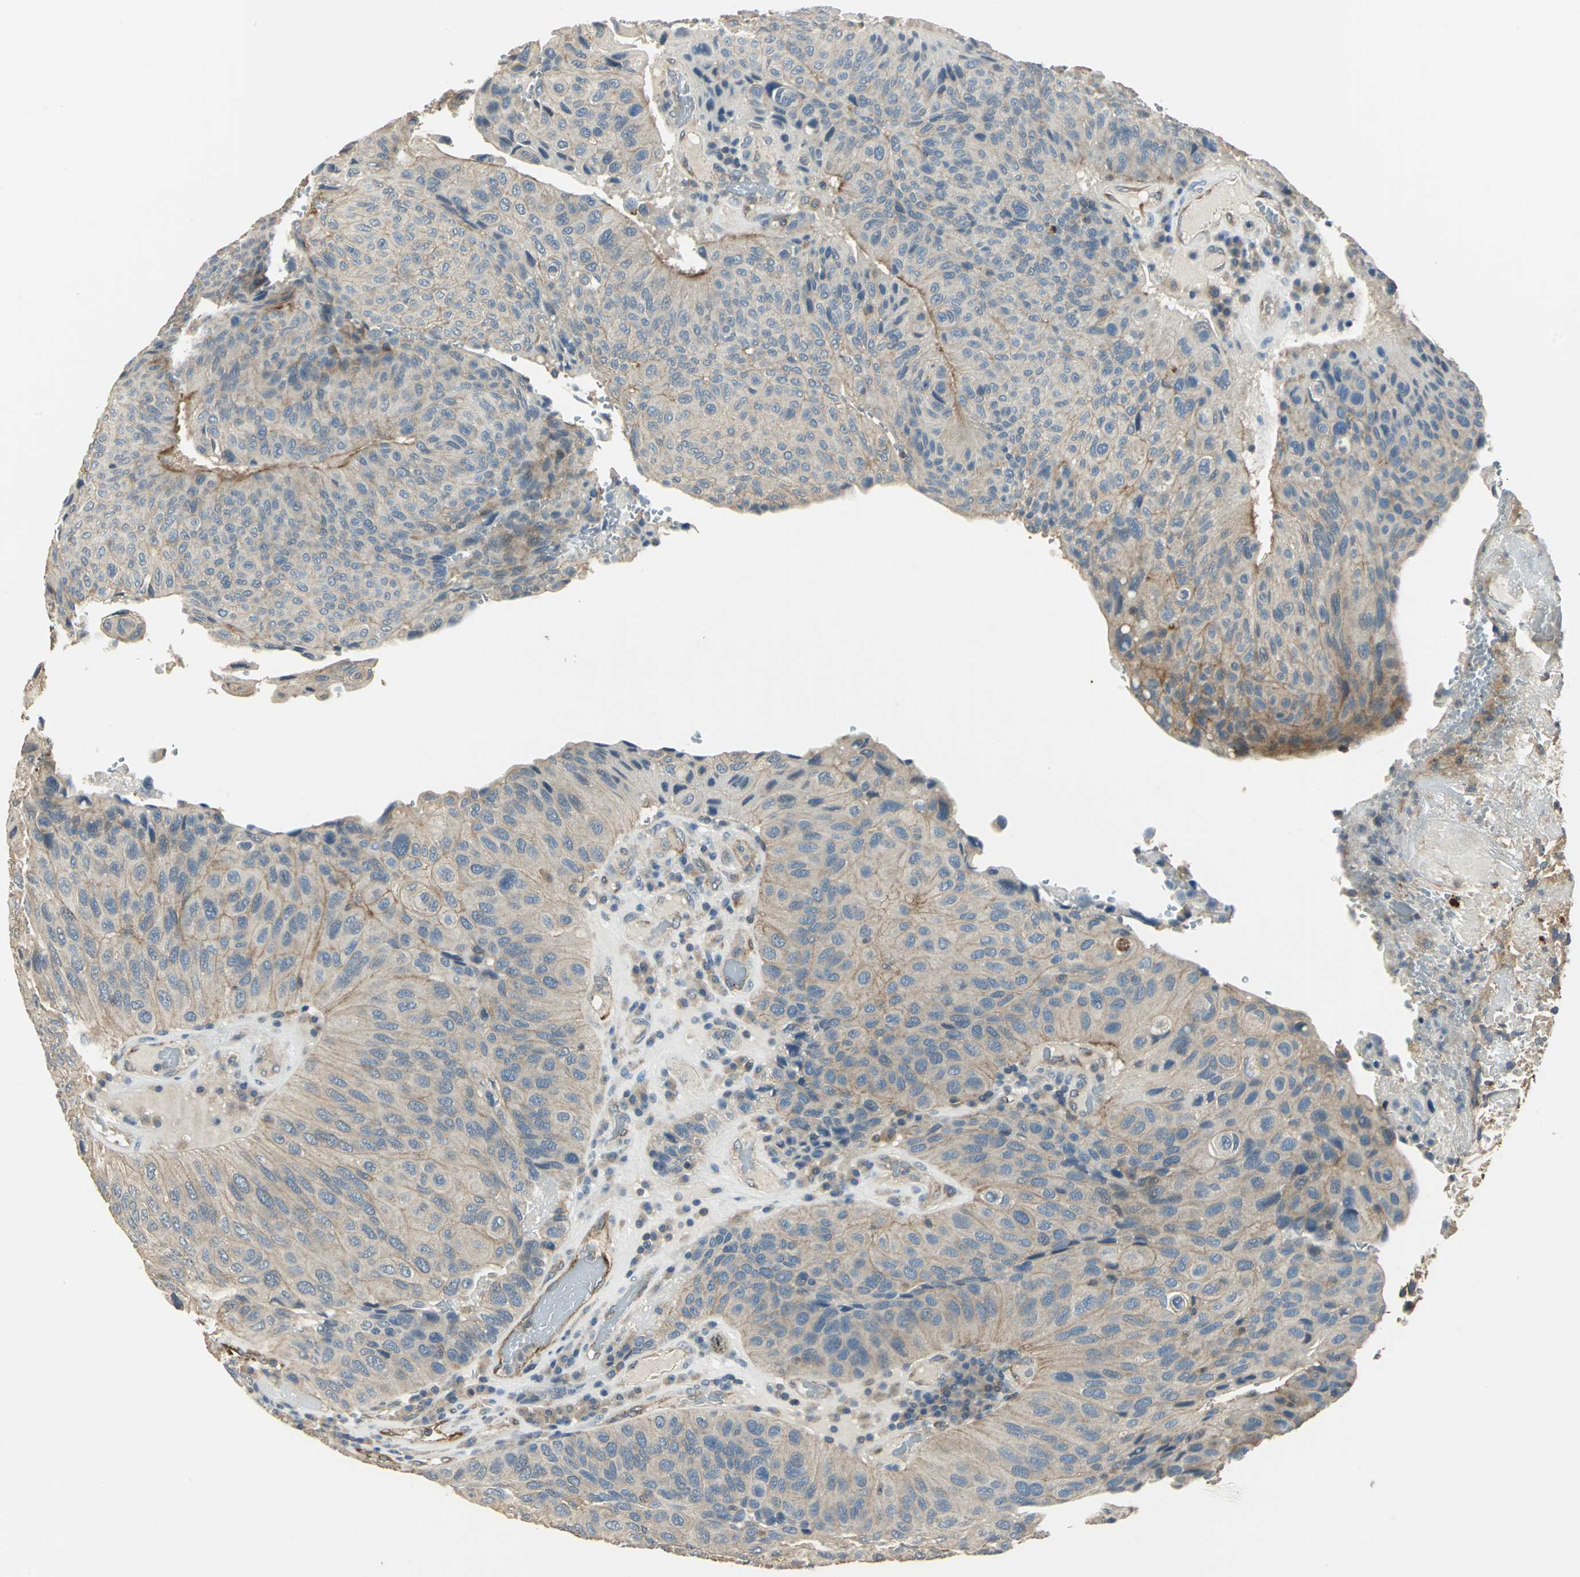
{"staining": {"intensity": "moderate", "quantity": ">75%", "location": "cytoplasmic/membranous"}, "tissue": "urothelial cancer", "cell_type": "Tumor cells", "image_type": "cancer", "snomed": [{"axis": "morphology", "description": "Urothelial carcinoma, High grade"}, {"axis": "topography", "description": "Urinary bladder"}], "caption": "Moderate cytoplasmic/membranous expression is present in about >75% of tumor cells in high-grade urothelial carcinoma.", "gene": "RAPGEF1", "patient": {"sex": "male", "age": 66}}